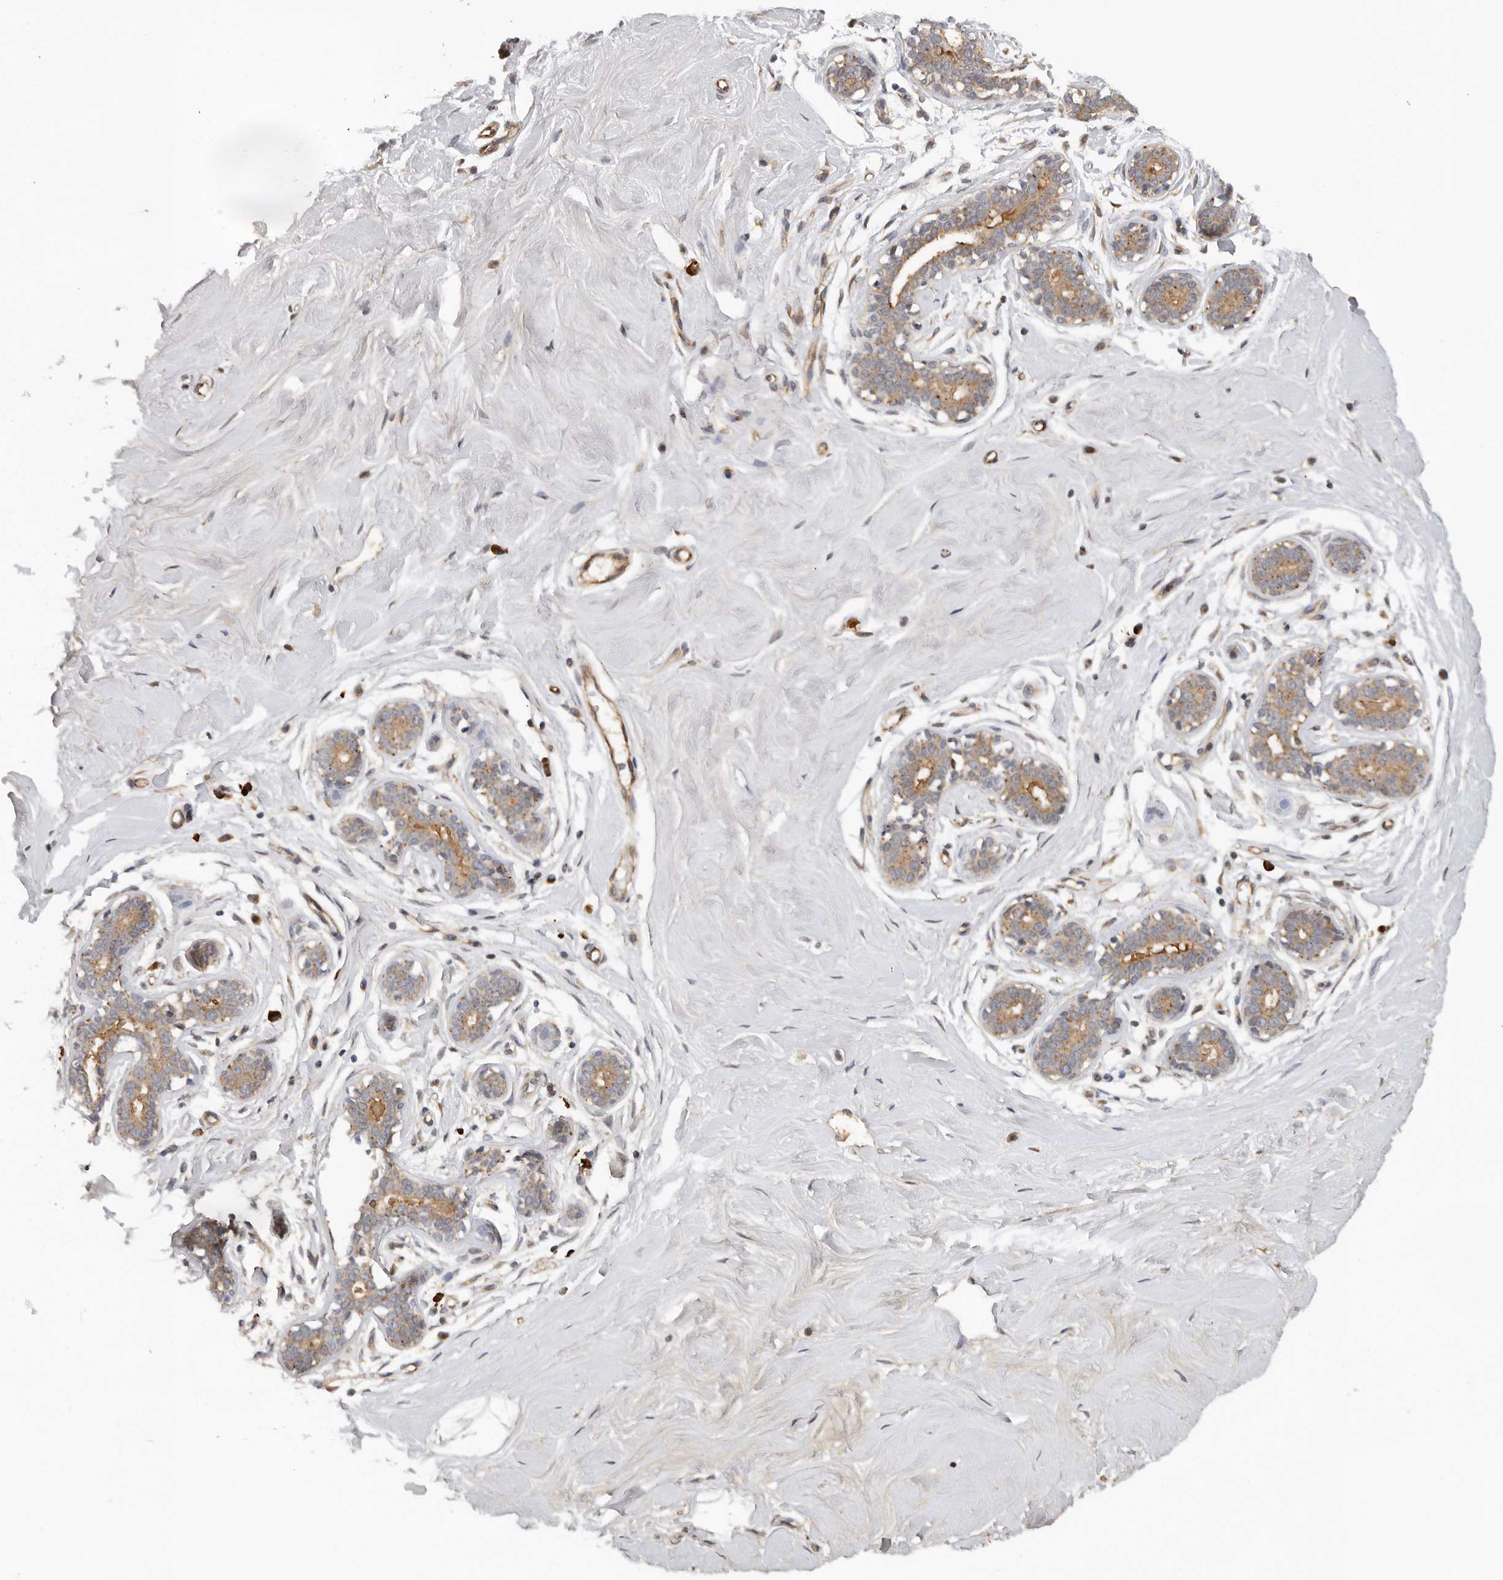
{"staining": {"intensity": "negative", "quantity": "none", "location": "none"}, "tissue": "breast", "cell_type": "Adipocytes", "image_type": "normal", "snomed": [{"axis": "morphology", "description": "Normal tissue, NOS"}, {"axis": "topography", "description": "Breast"}], "caption": "Immunohistochemistry of benign breast displays no positivity in adipocytes. Brightfield microscopy of immunohistochemistry stained with DAB (brown) and hematoxylin (blue), captured at high magnification.", "gene": "RNF157", "patient": {"sex": "female", "age": 23}}